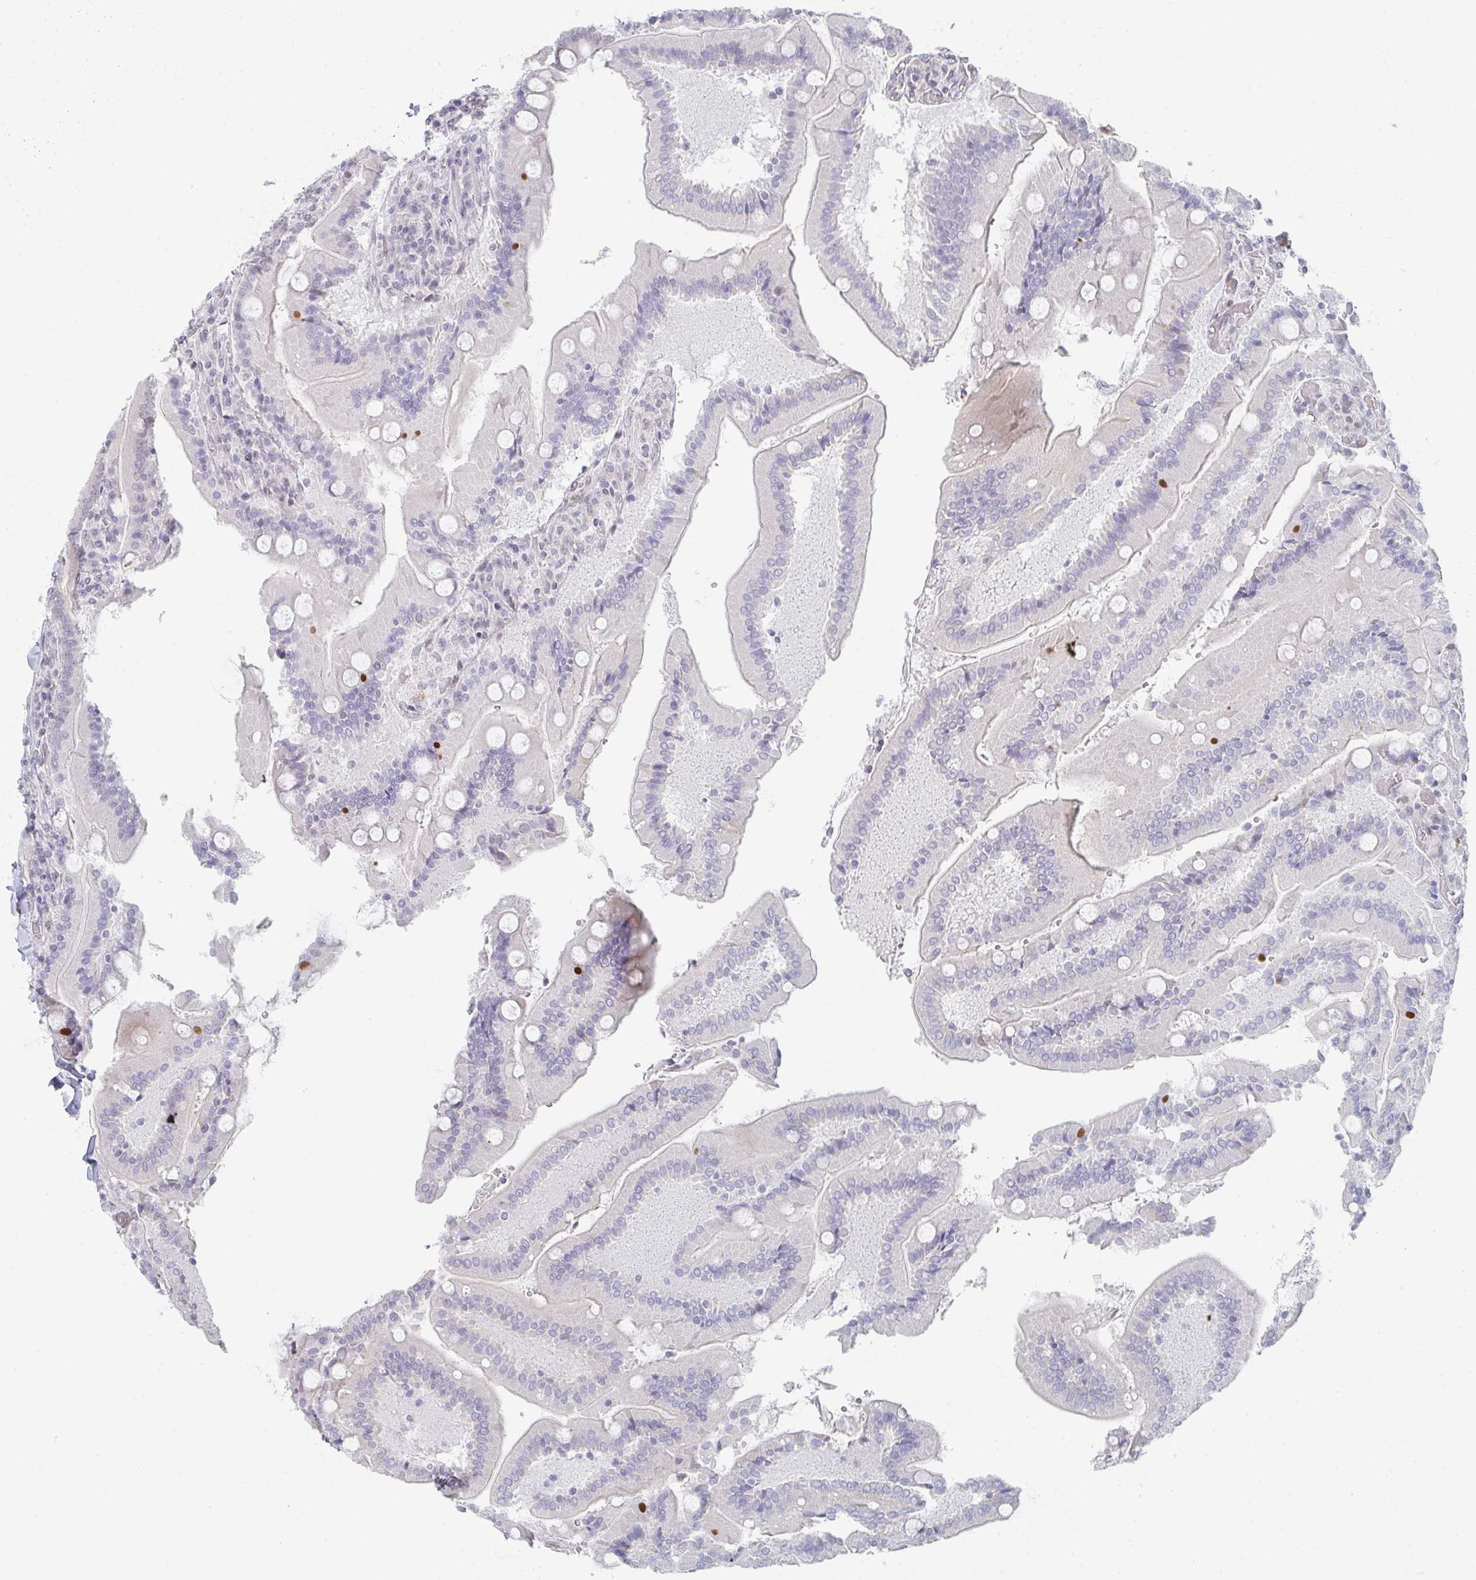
{"staining": {"intensity": "moderate", "quantity": "25%-75%", "location": "cytoplasmic/membranous,nuclear"}, "tissue": "duodenum", "cell_type": "Glandular cells", "image_type": "normal", "snomed": [{"axis": "morphology", "description": "Normal tissue, NOS"}, {"axis": "topography", "description": "Duodenum"}], "caption": "Moderate cytoplasmic/membranous,nuclear protein staining is appreciated in about 25%-75% of glandular cells in duodenum. (DAB (3,3'-diaminobenzidine) IHC with brightfield microscopy, high magnification).", "gene": "POU2AF2", "patient": {"sex": "female", "age": 62}}